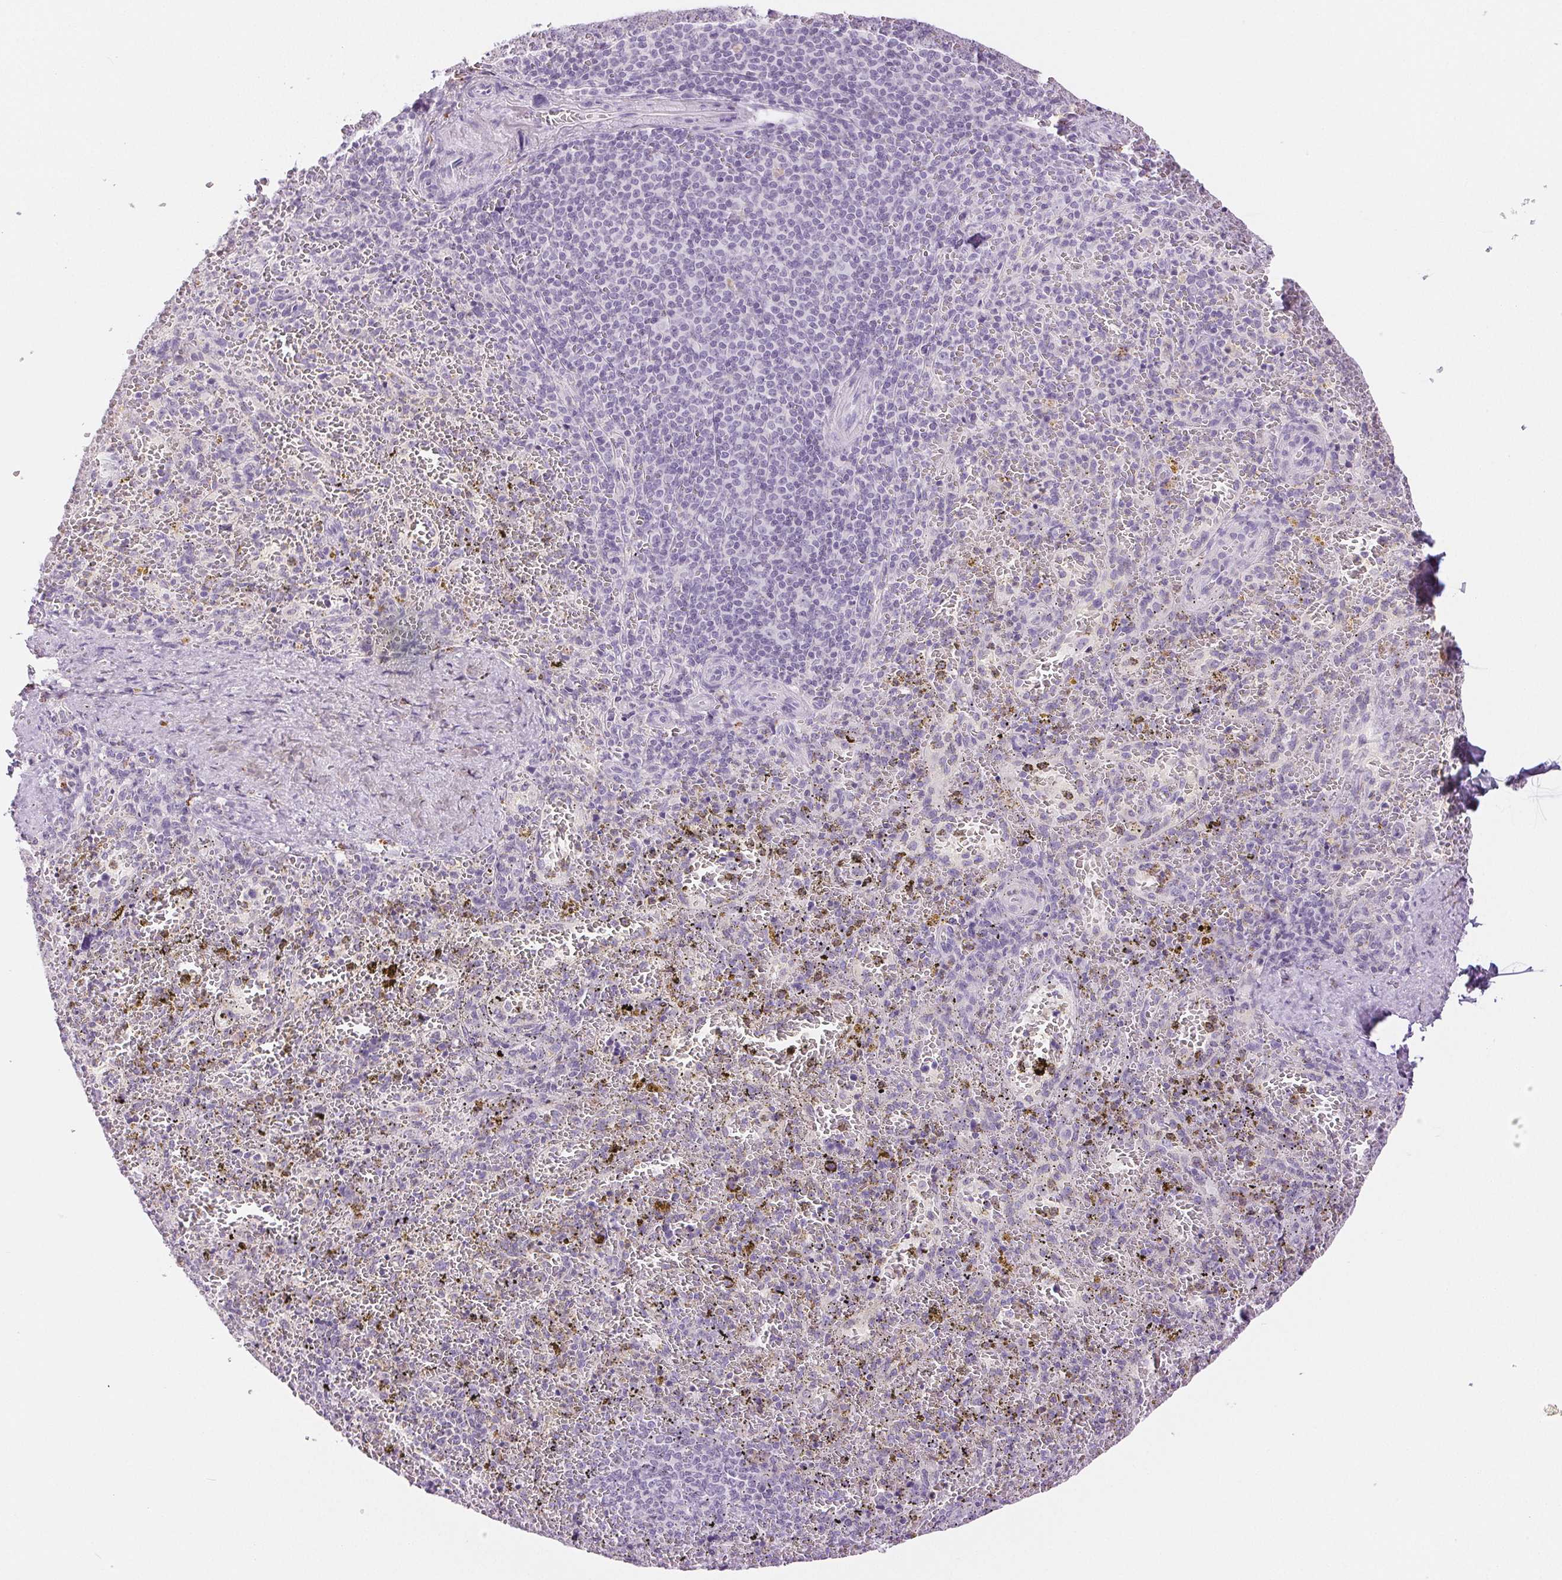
{"staining": {"intensity": "negative", "quantity": "none", "location": "none"}, "tissue": "spleen", "cell_type": "Cells in red pulp", "image_type": "normal", "snomed": [{"axis": "morphology", "description": "Normal tissue, NOS"}, {"axis": "topography", "description": "Spleen"}], "caption": "A high-resolution photomicrograph shows IHC staining of benign spleen, which exhibits no significant positivity in cells in red pulp.", "gene": "SLC5A2", "patient": {"sex": "female", "age": 50}}